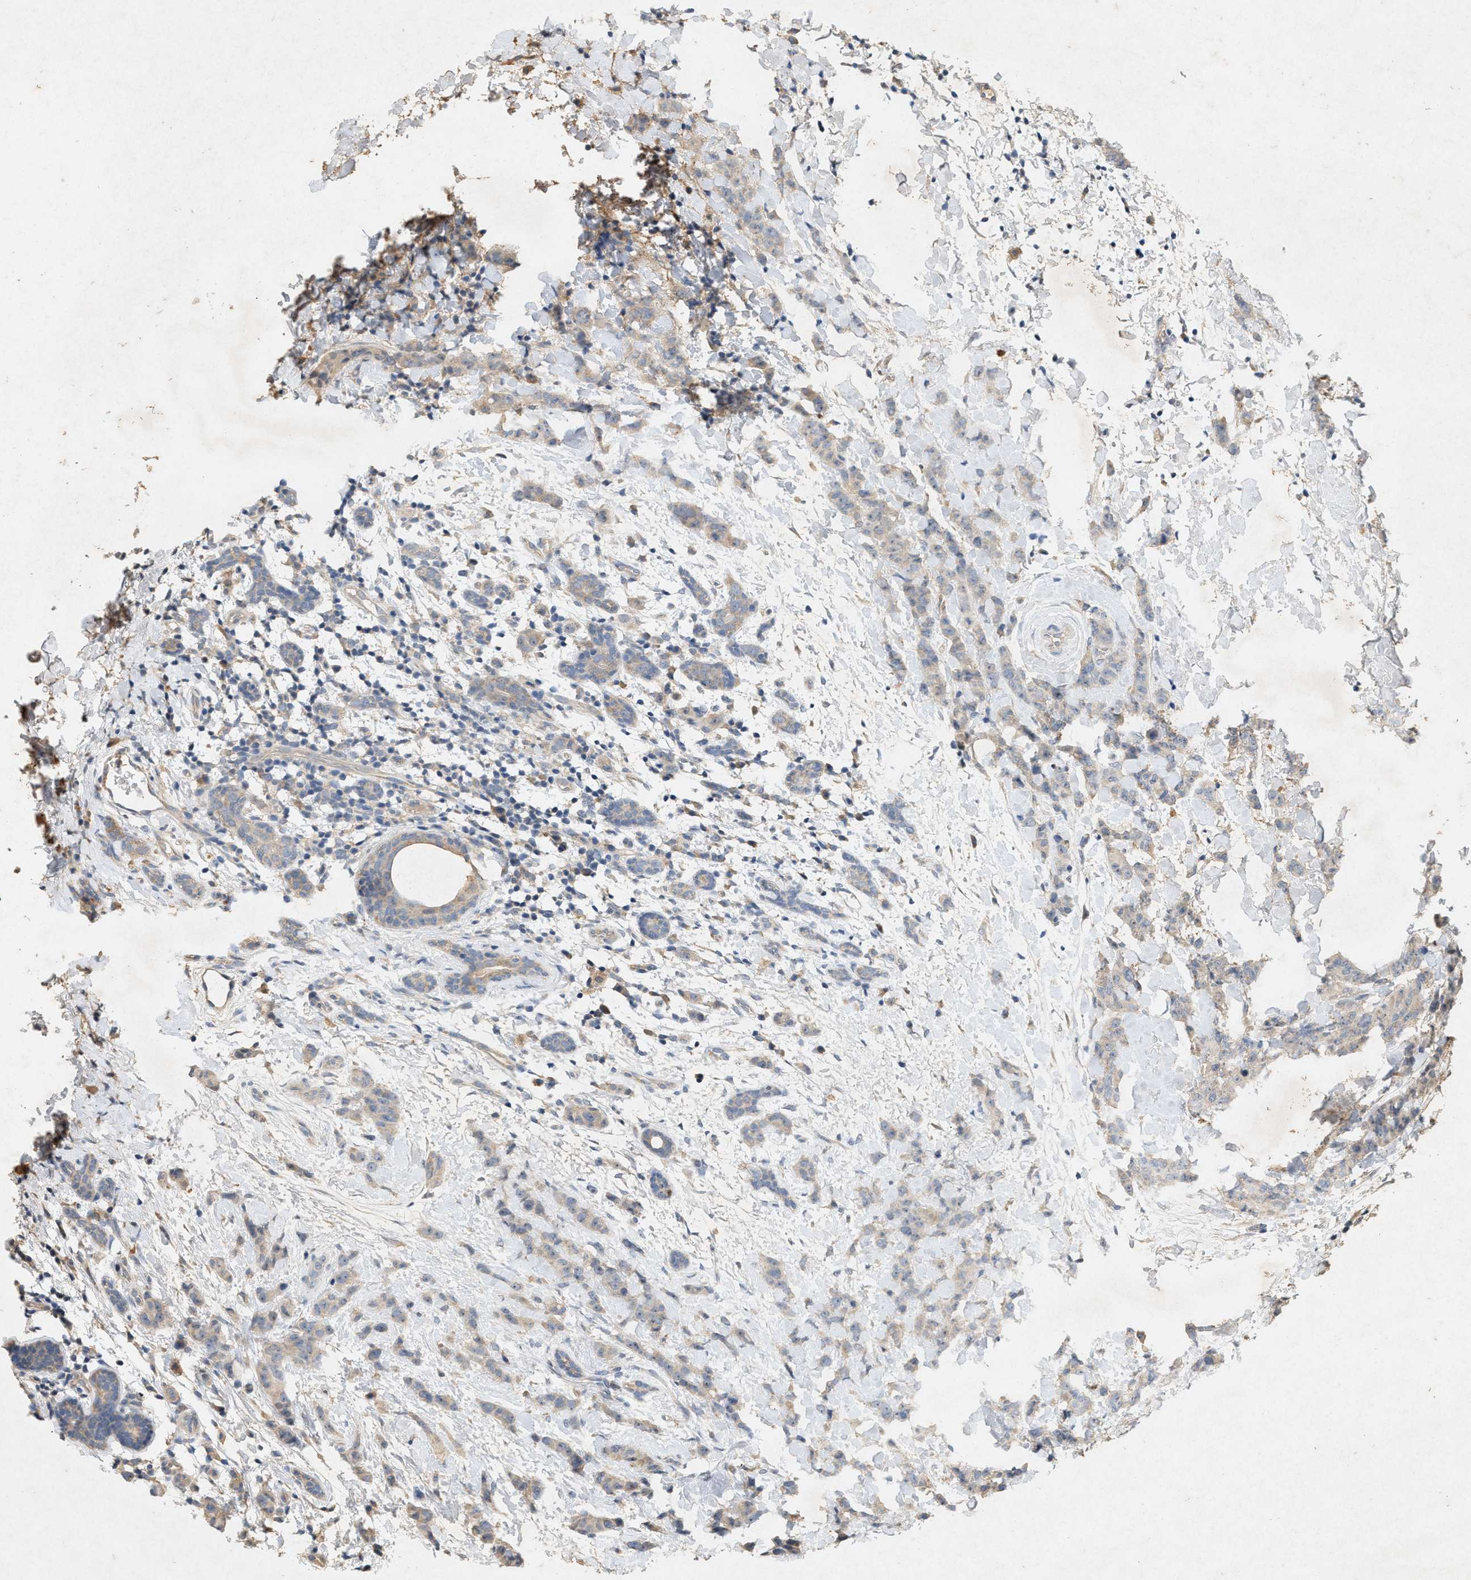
{"staining": {"intensity": "weak", "quantity": "25%-75%", "location": "cytoplasmic/membranous"}, "tissue": "breast cancer", "cell_type": "Tumor cells", "image_type": "cancer", "snomed": [{"axis": "morphology", "description": "Normal tissue, NOS"}, {"axis": "morphology", "description": "Duct carcinoma"}, {"axis": "topography", "description": "Breast"}], "caption": "High-magnification brightfield microscopy of breast cancer stained with DAB (3,3'-diaminobenzidine) (brown) and counterstained with hematoxylin (blue). tumor cells exhibit weak cytoplasmic/membranous expression is identified in about25%-75% of cells.", "gene": "DCAF7", "patient": {"sex": "female", "age": 40}}